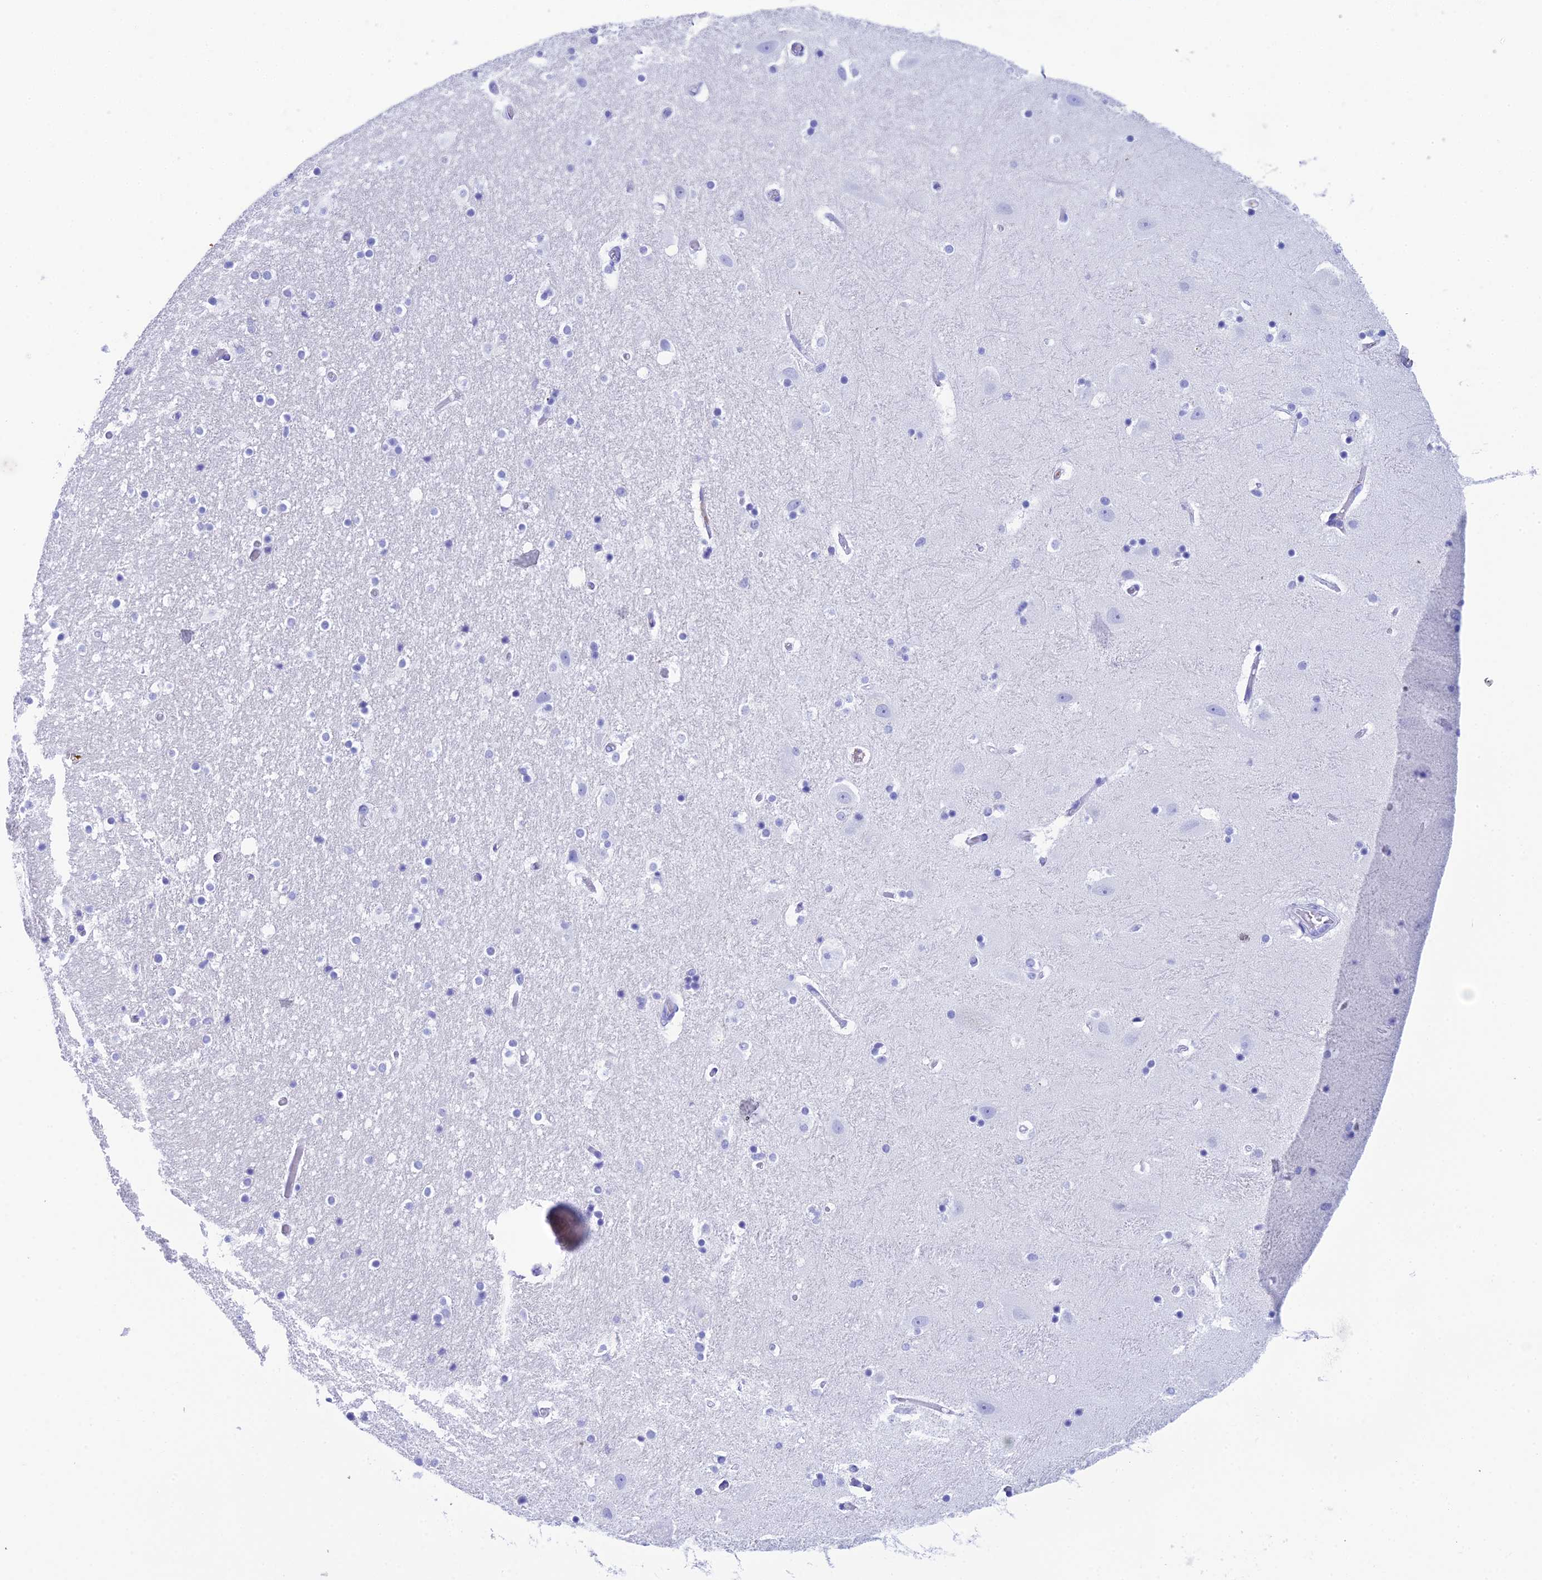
{"staining": {"intensity": "negative", "quantity": "none", "location": "none"}, "tissue": "hippocampus", "cell_type": "Glial cells", "image_type": "normal", "snomed": [{"axis": "morphology", "description": "Normal tissue, NOS"}, {"axis": "topography", "description": "Hippocampus"}], "caption": "Immunohistochemistry (IHC) histopathology image of benign hippocampus: human hippocampus stained with DAB (3,3'-diaminobenzidine) demonstrates no significant protein staining in glial cells.", "gene": "REG1A", "patient": {"sex": "female", "age": 52}}